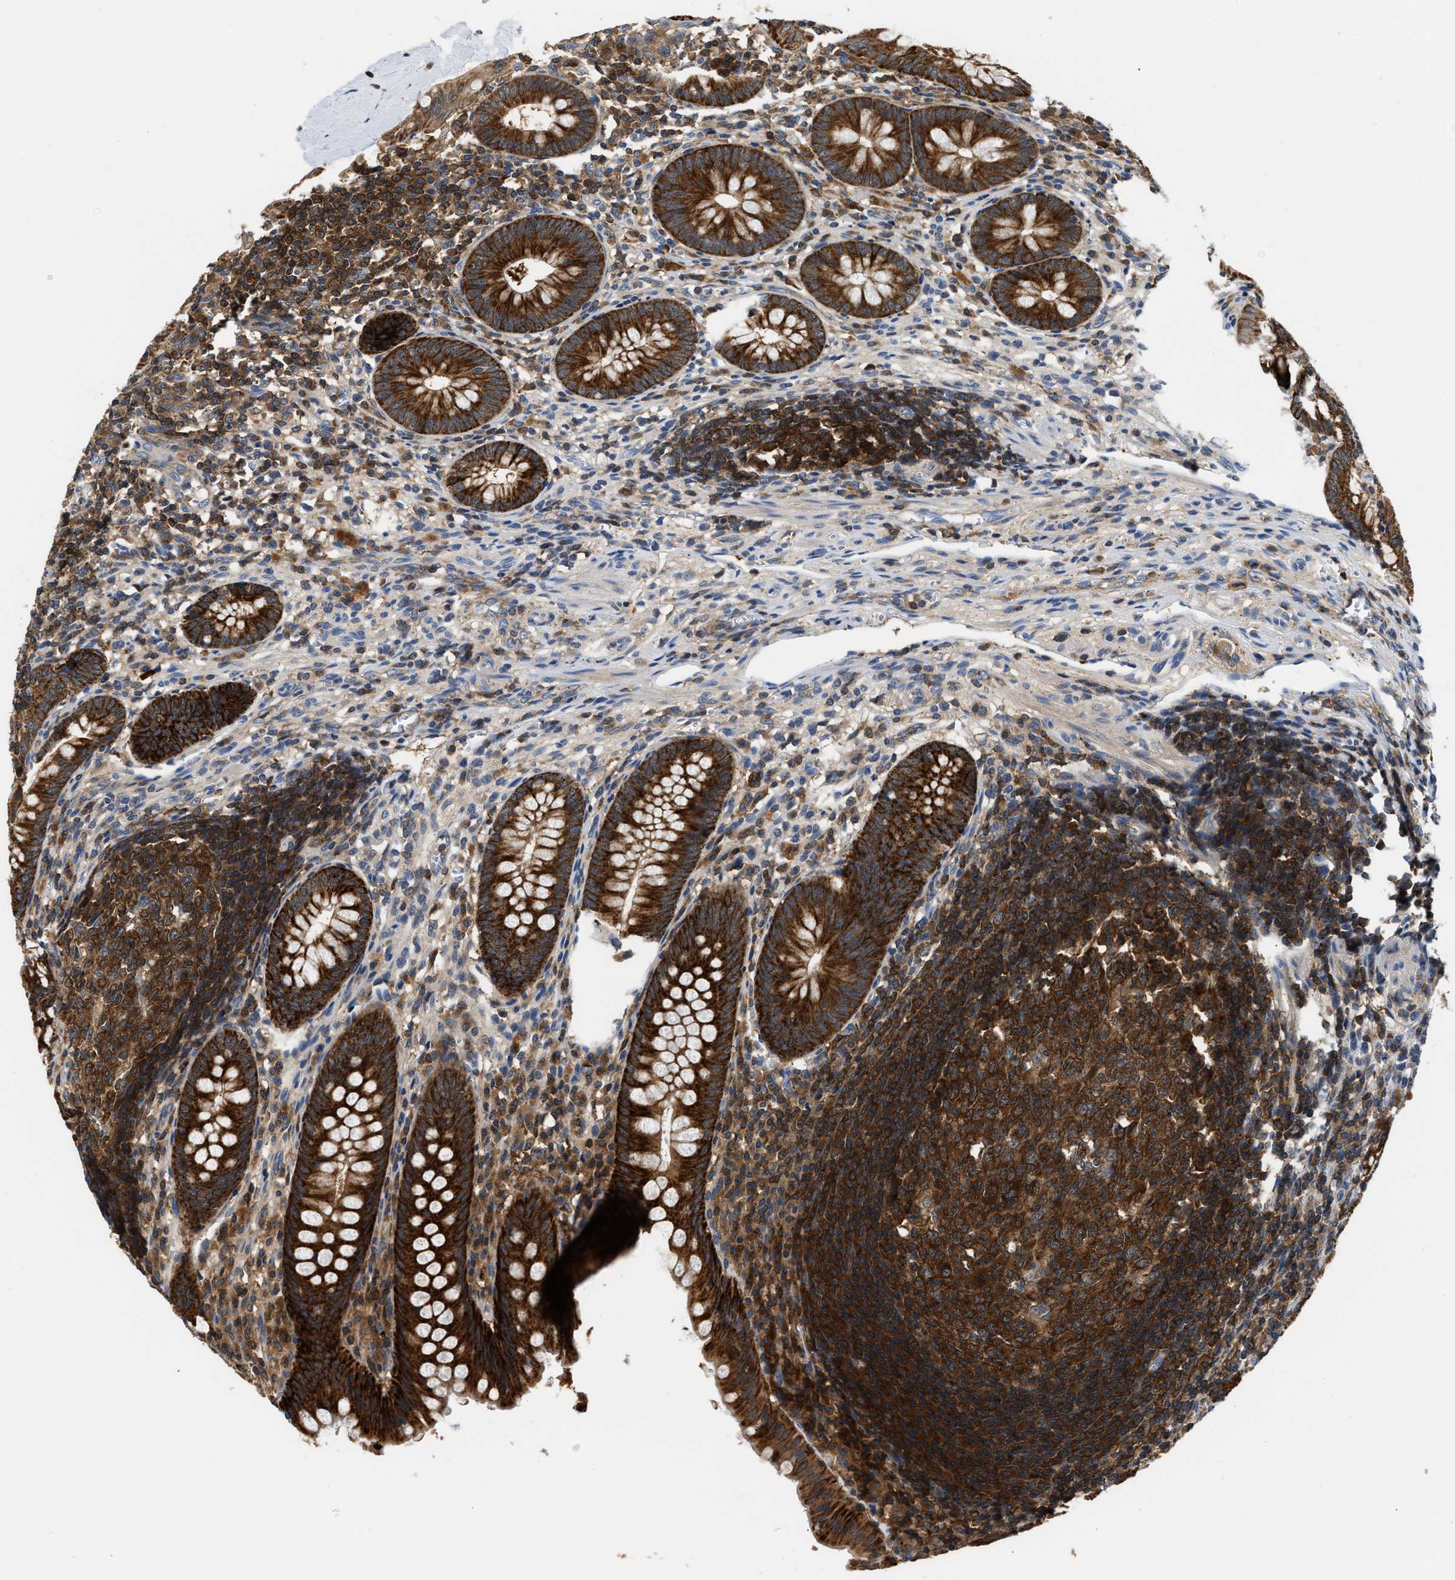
{"staining": {"intensity": "strong", "quantity": ">75%", "location": "cytoplasmic/membranous"}, "tissue": "appendix", "cell_type": "Glandular cells", "image_type": "normal", "snomed": [{"axis": "morphology", "description": "Normal tissue, NOS"}, {"axis": "topography", "description": "Appendix"}], "caption": "This image demonstrates IHC staining of unremarkable appendix, with high strong cytoplasmic/membranous staining in approximately >75% of glandular cells.", "gene": "CCM2", "patient": {"sex": "male", "age": 56}}